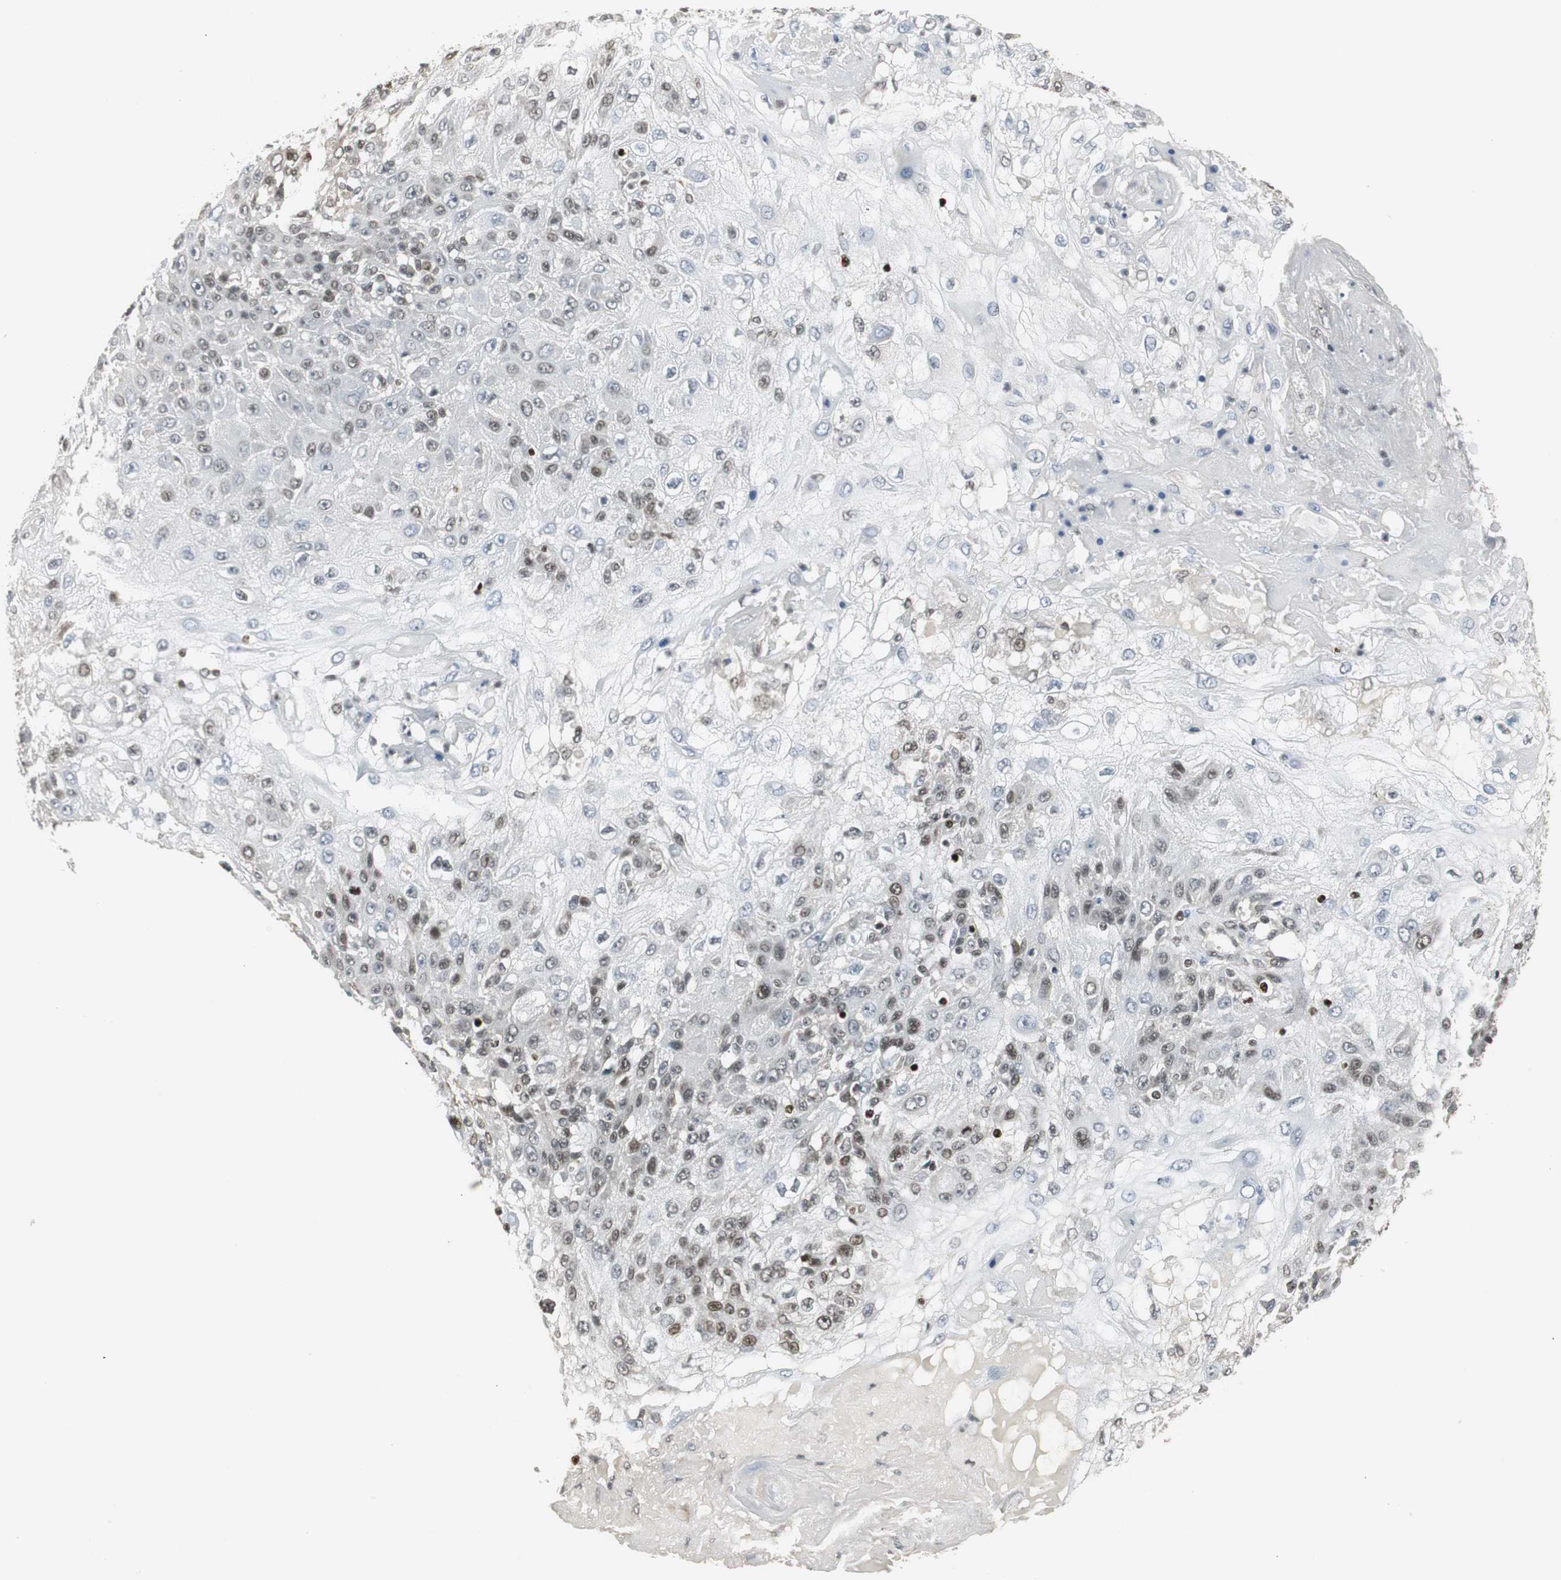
{"staining": {"intensity": "weak", "quantity": "25%-75%", "location": "nuclear"}, "tissue": "skin cancer", "cell_type": "Tumor cells", "image_type": "cancer", "snomed": [{"axis": "morphology", "description": "Normal tissue, NOS"}, {"axis": "morphology", "description": "Squamous cell carcinoma, NOS"}, {"axis": "topography", "description": "Skin"}], "caption": "Immunohistochemical staining of human skin cancer (squamous cell carcinoma) shows low levels of weak nuclear staining in approximately 25%-75% of tumor cells.", "gene": "MPG", "patient": {"sex": "female", "age": 83}}